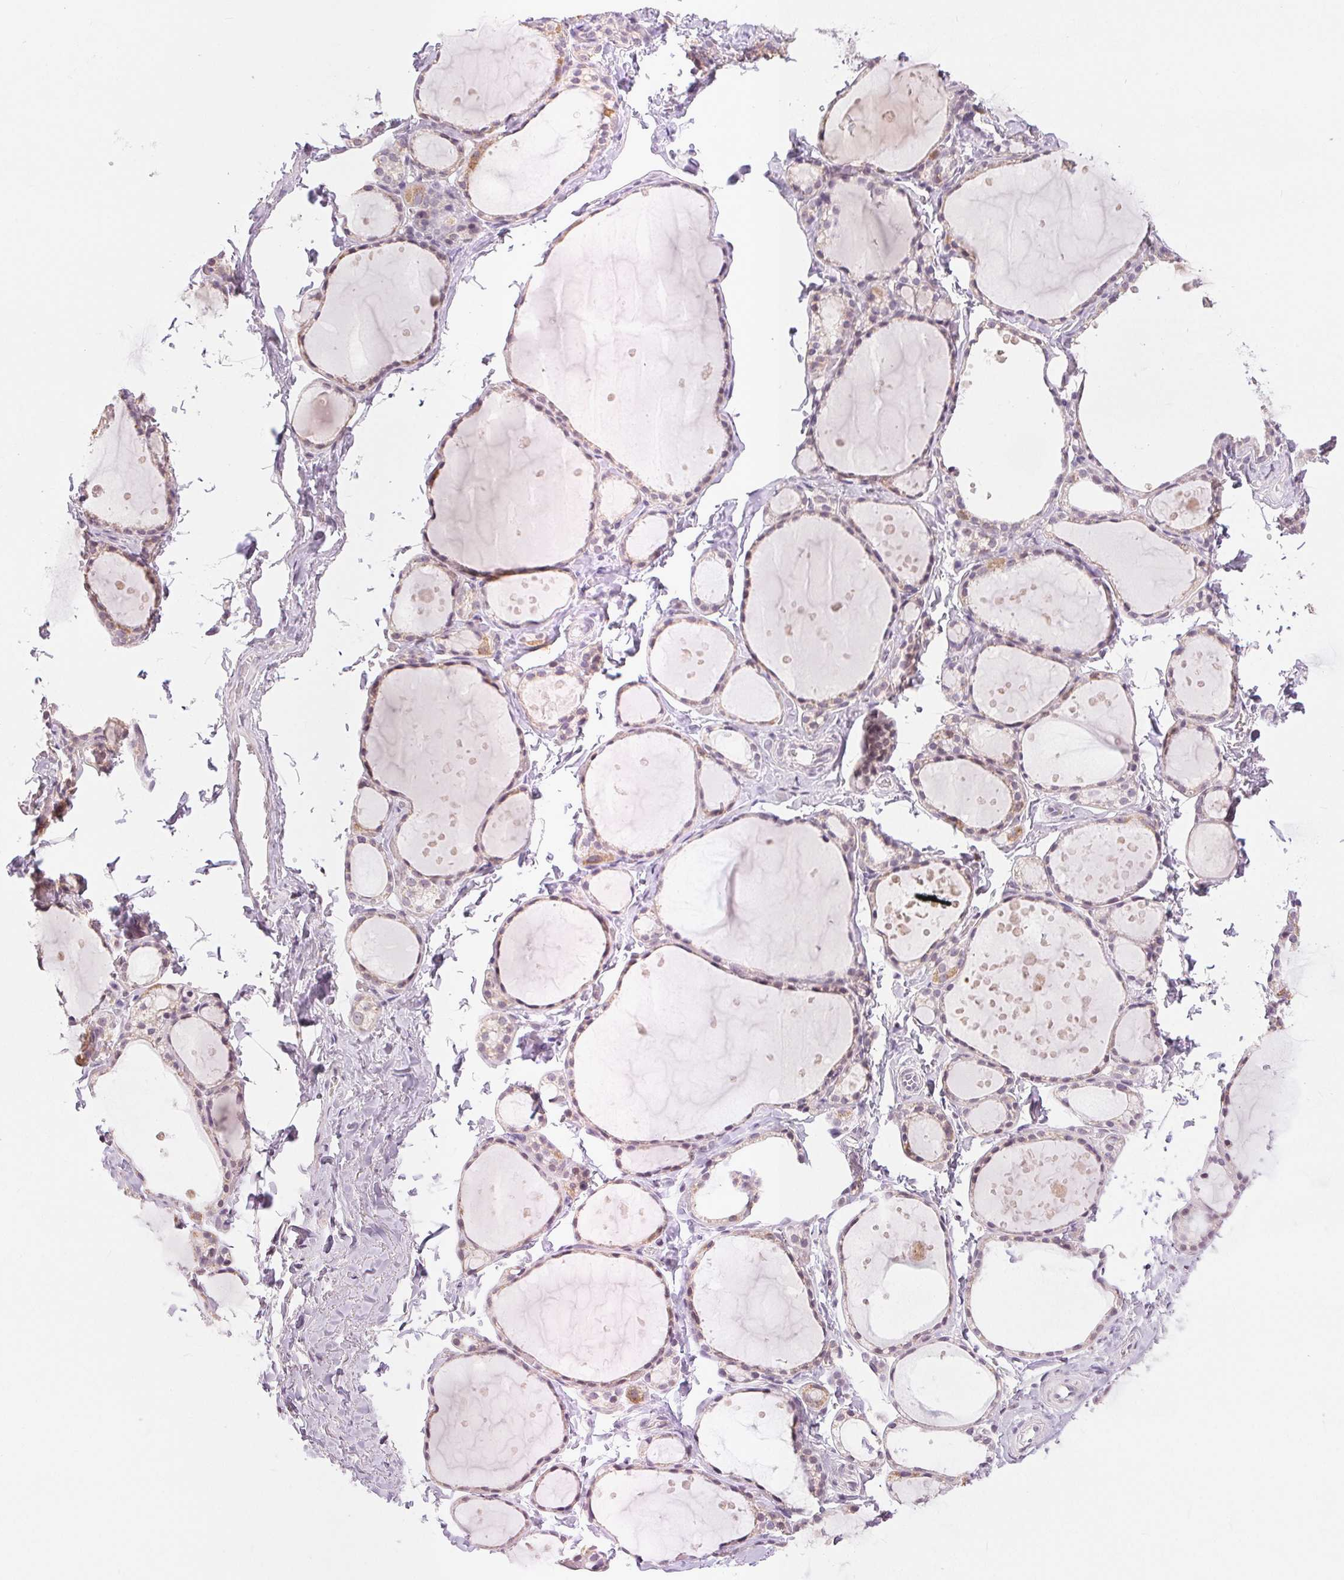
{"staining": {"intensity": "weak", "quantity": "25%-75%", "location": "cytoplasmic/membranous"}, "tissue": "thyroid gland", "cell_type": "Glandular cells", "image_type": "normal", "snomed": [{"axis": "morphology", "description": "Normal tissue, NOS"}, {"axis": "topography", "description": "Thyroid gland"}], "caption": "The photomicrograph reveals immunohistochemical staining of normal thyroid gland. There is weak cytoplasmic/membranous positivity is appreciated in approximately 25%-75% of glandular cells. Immunohistochemistry (ihc) stains the protein in brown and the nuclei are stained blue.", "gene": "POU2F2", "patient": {"sex": "male", "age": 68}}